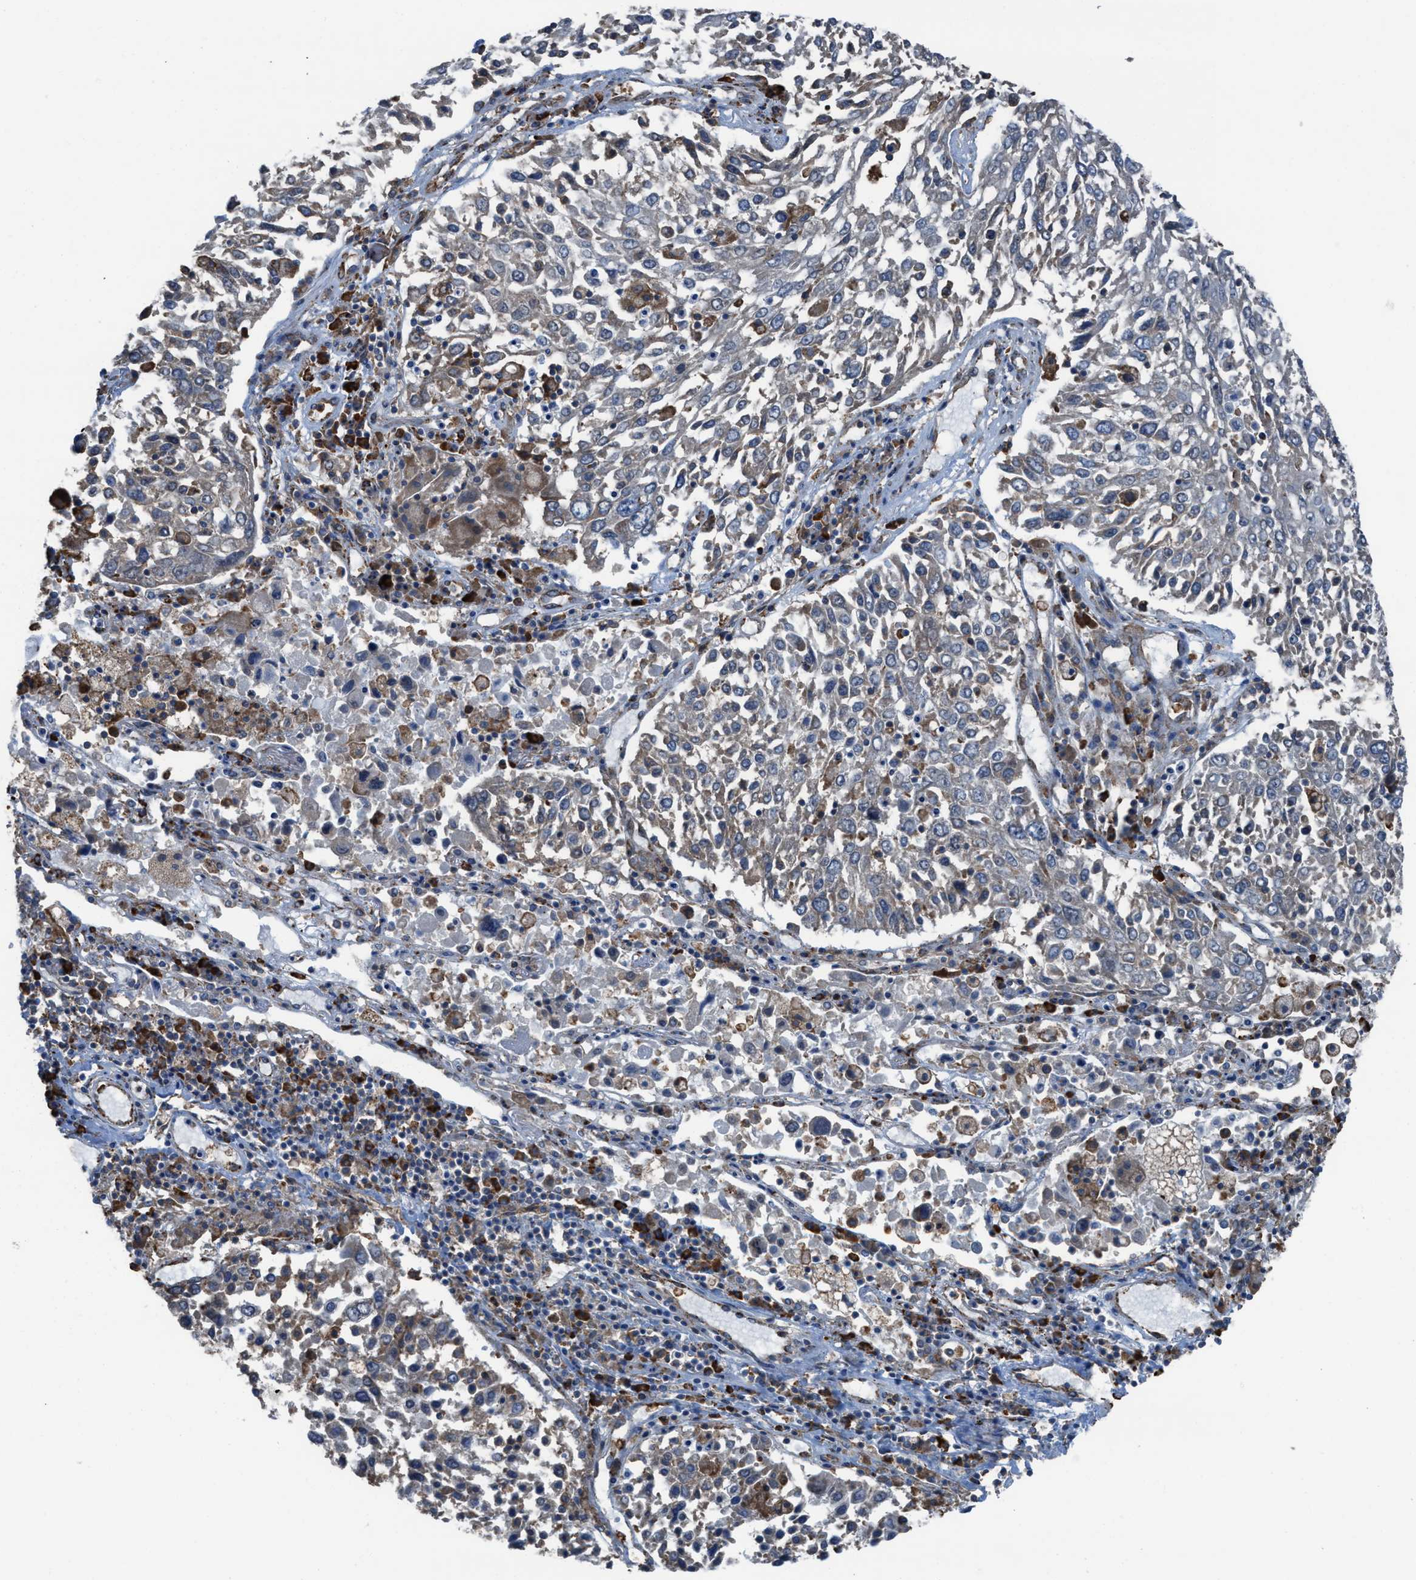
{"staining": {"intensity": "negative", "quantity": "none", "location": "none"}, "tissue": "lung cancer", "cell_type": "Tumor cells", "image_type": "cancer", "snomed": [{"axis": "morphology", "description": "Squamous cell carcinoma, NOS"}, {"axis": "topography", "description": "Lung"}], "caption": "Micrograph shows no protein staining in tumor cells of lung cancer tissue.", "gene": "PLAA", "patient": {"sex": "male", "age": 65}}